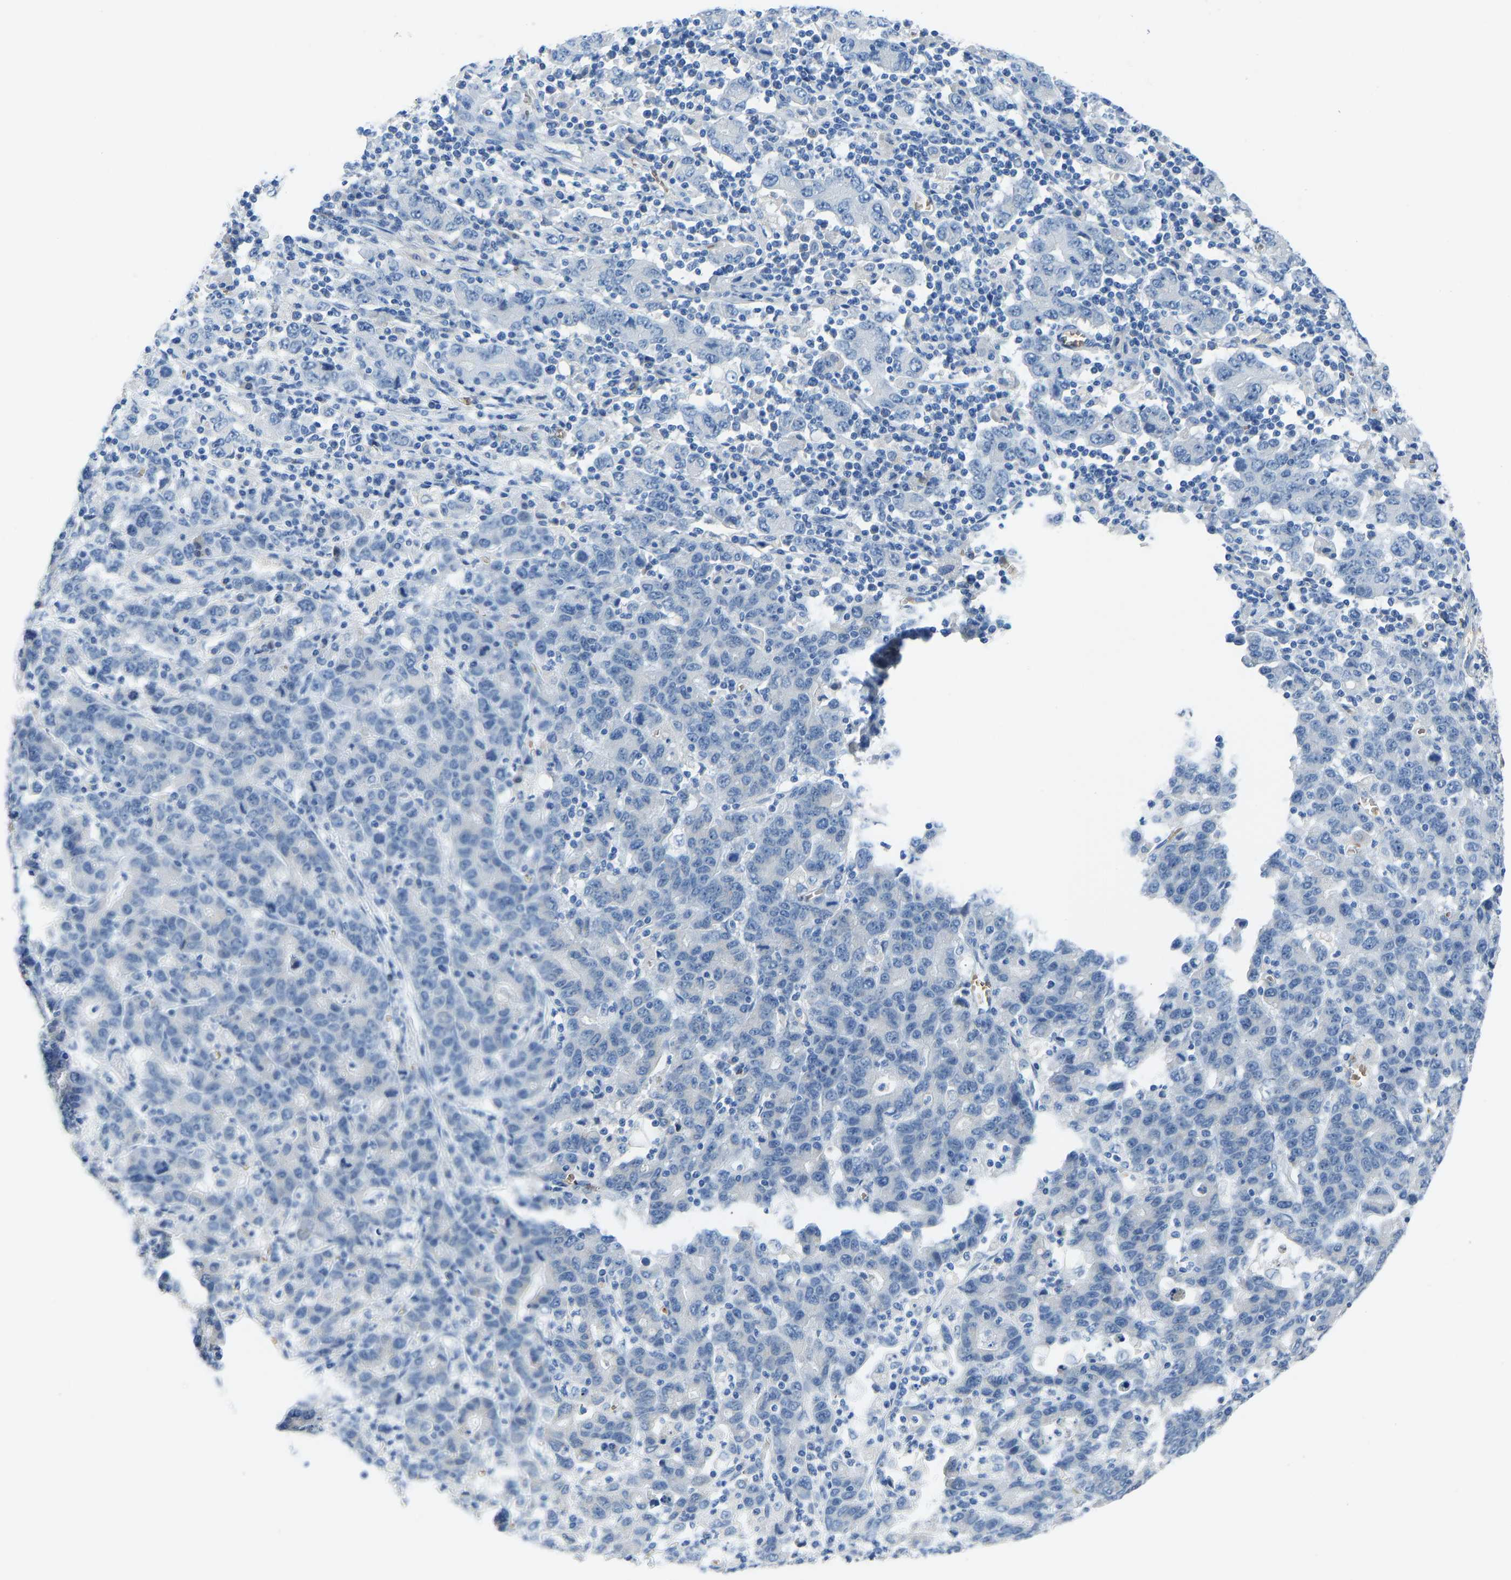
{"staining": {"intensity": "negative", "quantity": "none", "location": "none"}, "tissue": "stomach cancer", "cell_type": "Tumor cells", "image_type": "cancer", "snomed": [{"axis": "morphology", "description": "Adenocarcinoma, NOS"}, {"axis": "topography", "description": "Stomach, upper"}], "caption": "This micrograph is of stomach cancer (adenocarcinoma) stained with immunohistochemistry (IHC) to label a protein in brown with the nuclei are counter-stained blue. There is no positivity in tumor cells.", "gene": "PIGS", "patient": {"sex": "male", "age": 69}}